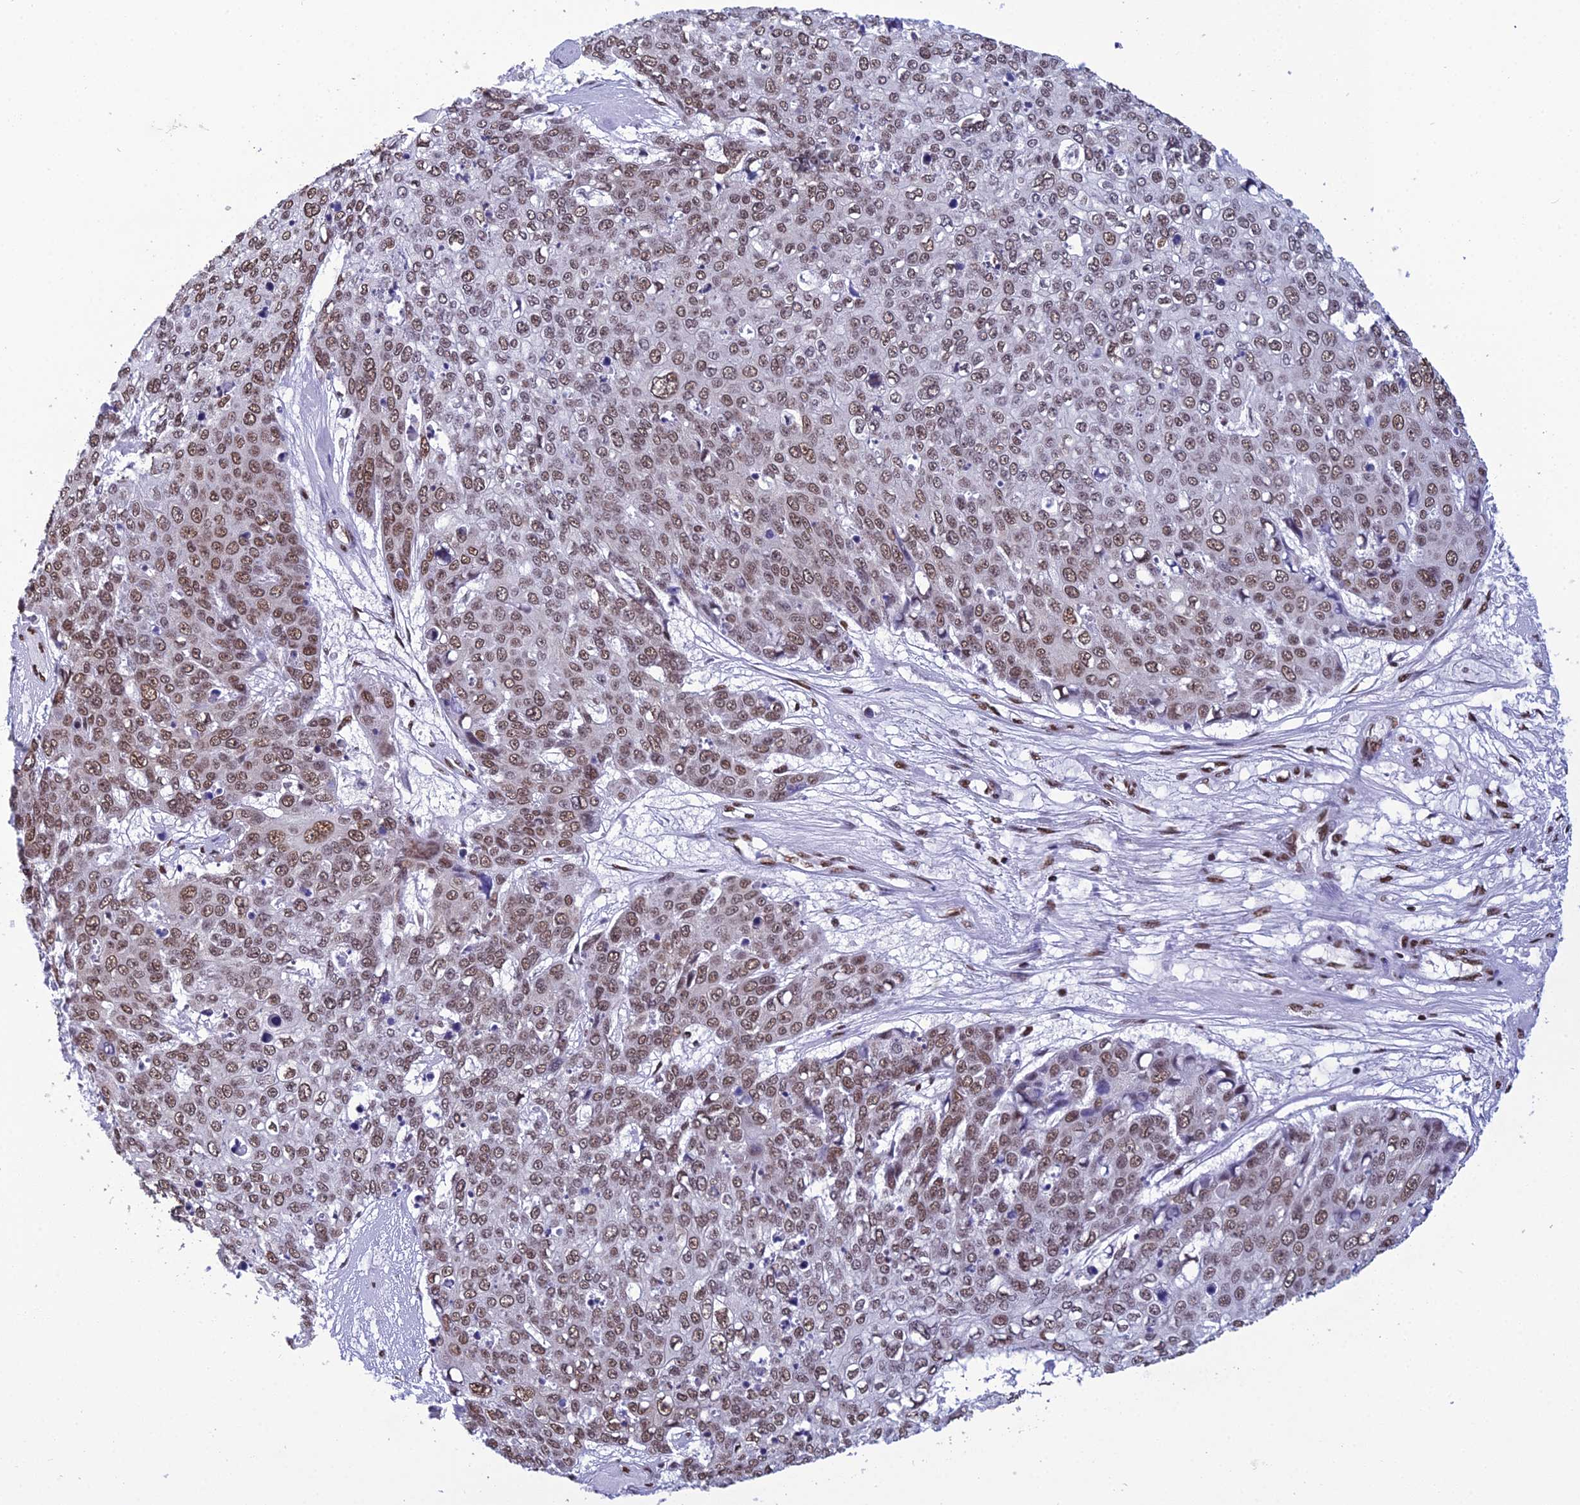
{"staining": {"intensity": "moderate", "quantity": ">75%", "location": "nuclear"}, "tissue": "skin cancer", "cell_type": "Tumor cells", "image_type": "cancer", "snomed": [{"axis": "morphology", "description": "Squamous cell carcinoma, NOS"}, {"axis": "topography", "description": "Skin"}], "caption": "The histopathology image exhibits staining of squamous cell carcinoma (skin), revealing moderate nuclear protein staining (brown color) within tumor cells.", "gene": "PRAMEF12", "patient": {"sex": "male", "age": 71}}